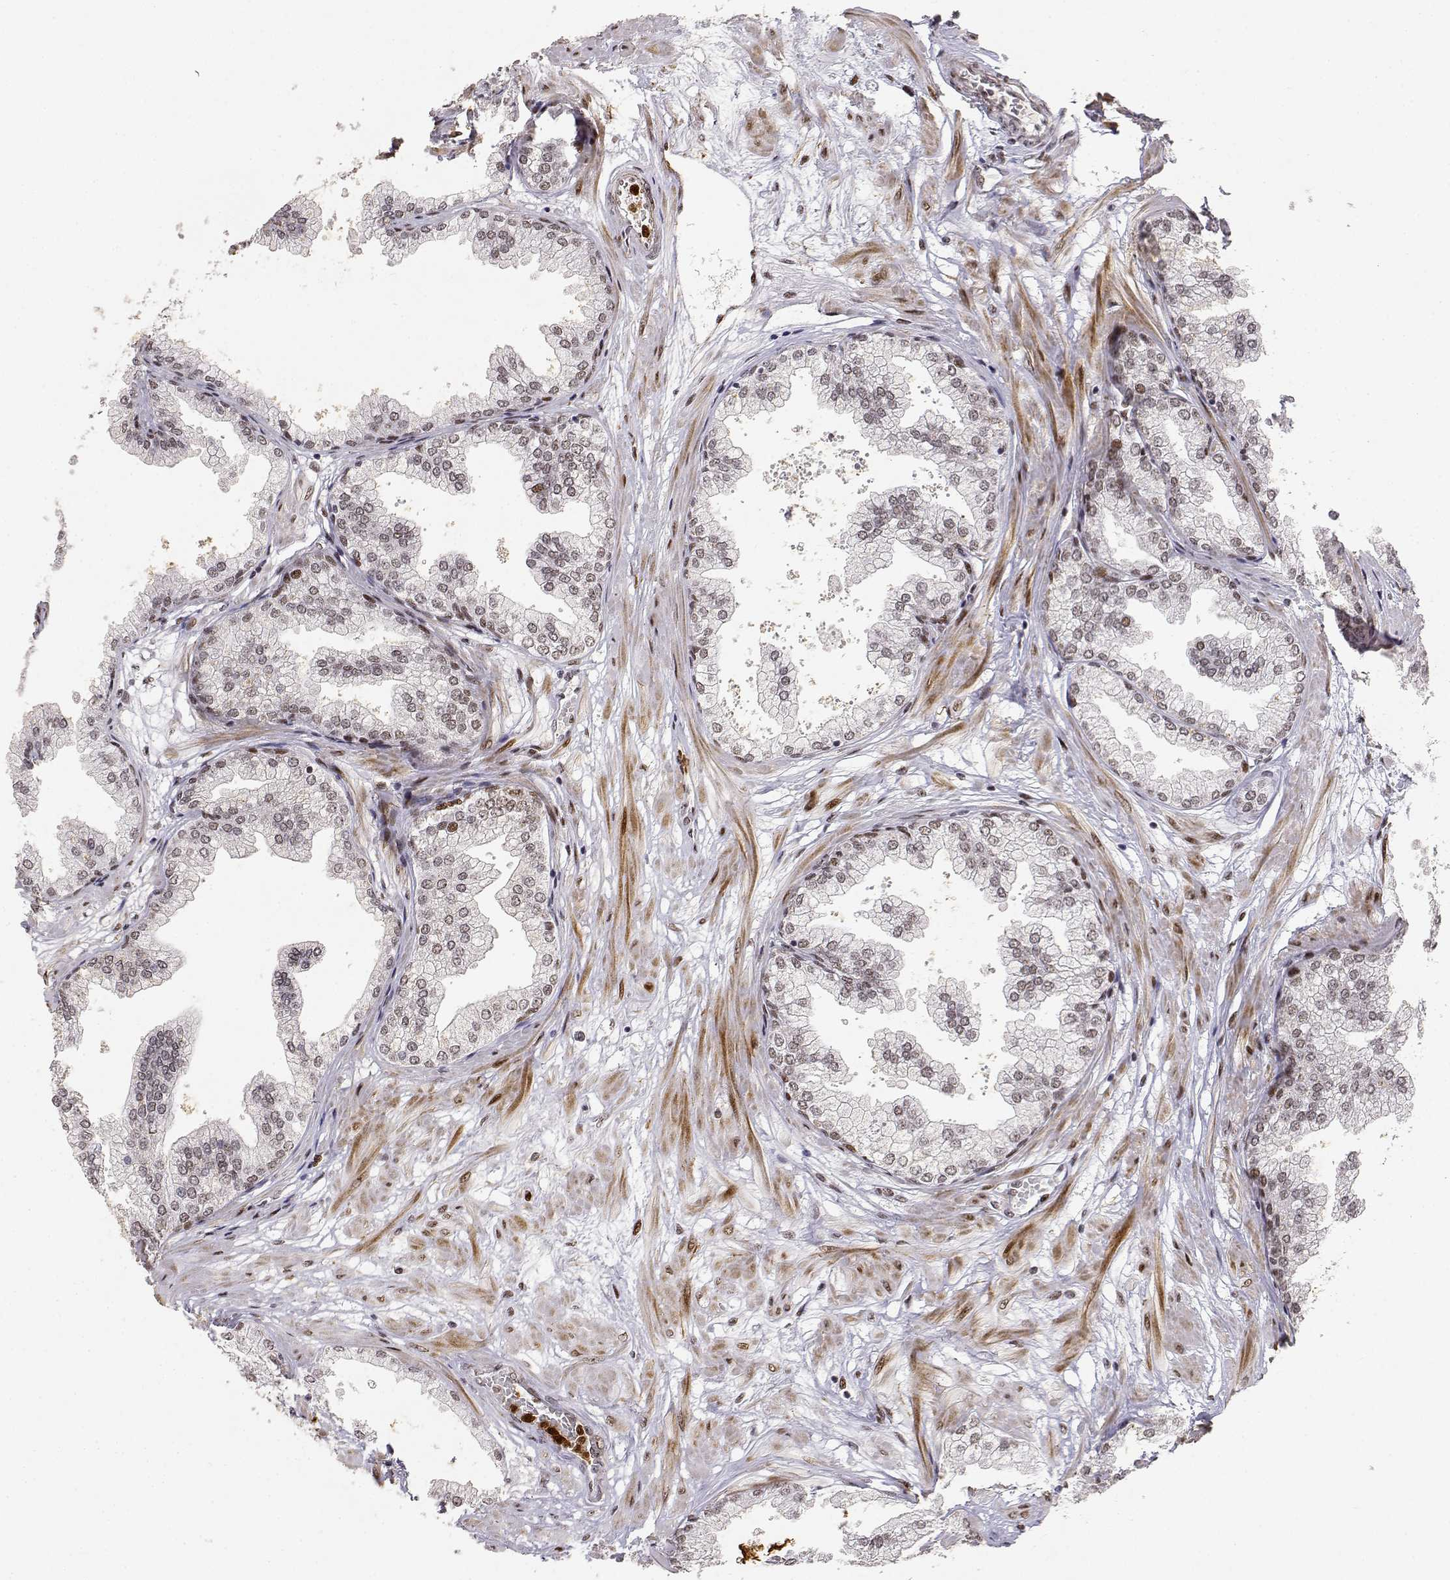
{"staining": {"intensity": "moderate", "quantity": "<25%", "location": "nuclear"}, "tissue": "prostate", "cell_type": "Glandular cells", "image_type": "normal", "snomed": [{"axis": "morphology", "description": "Normal tissue, NOS"}, {"axis": "topography", "description": "Prostate"}], "caption": "An IHC histopathology image of benign tissue is shown. Protein staining in brown shows moderate nuclear positivity in prostate within glandular cells. The protein is stained brown, and the nuclei are stained in blue (DAB (3,3'-diaminobenzidine) IHC with brightfield microscopy, high magnification).", "gene": "RSF1", "patient": {"sex": "male", "age": 37}}